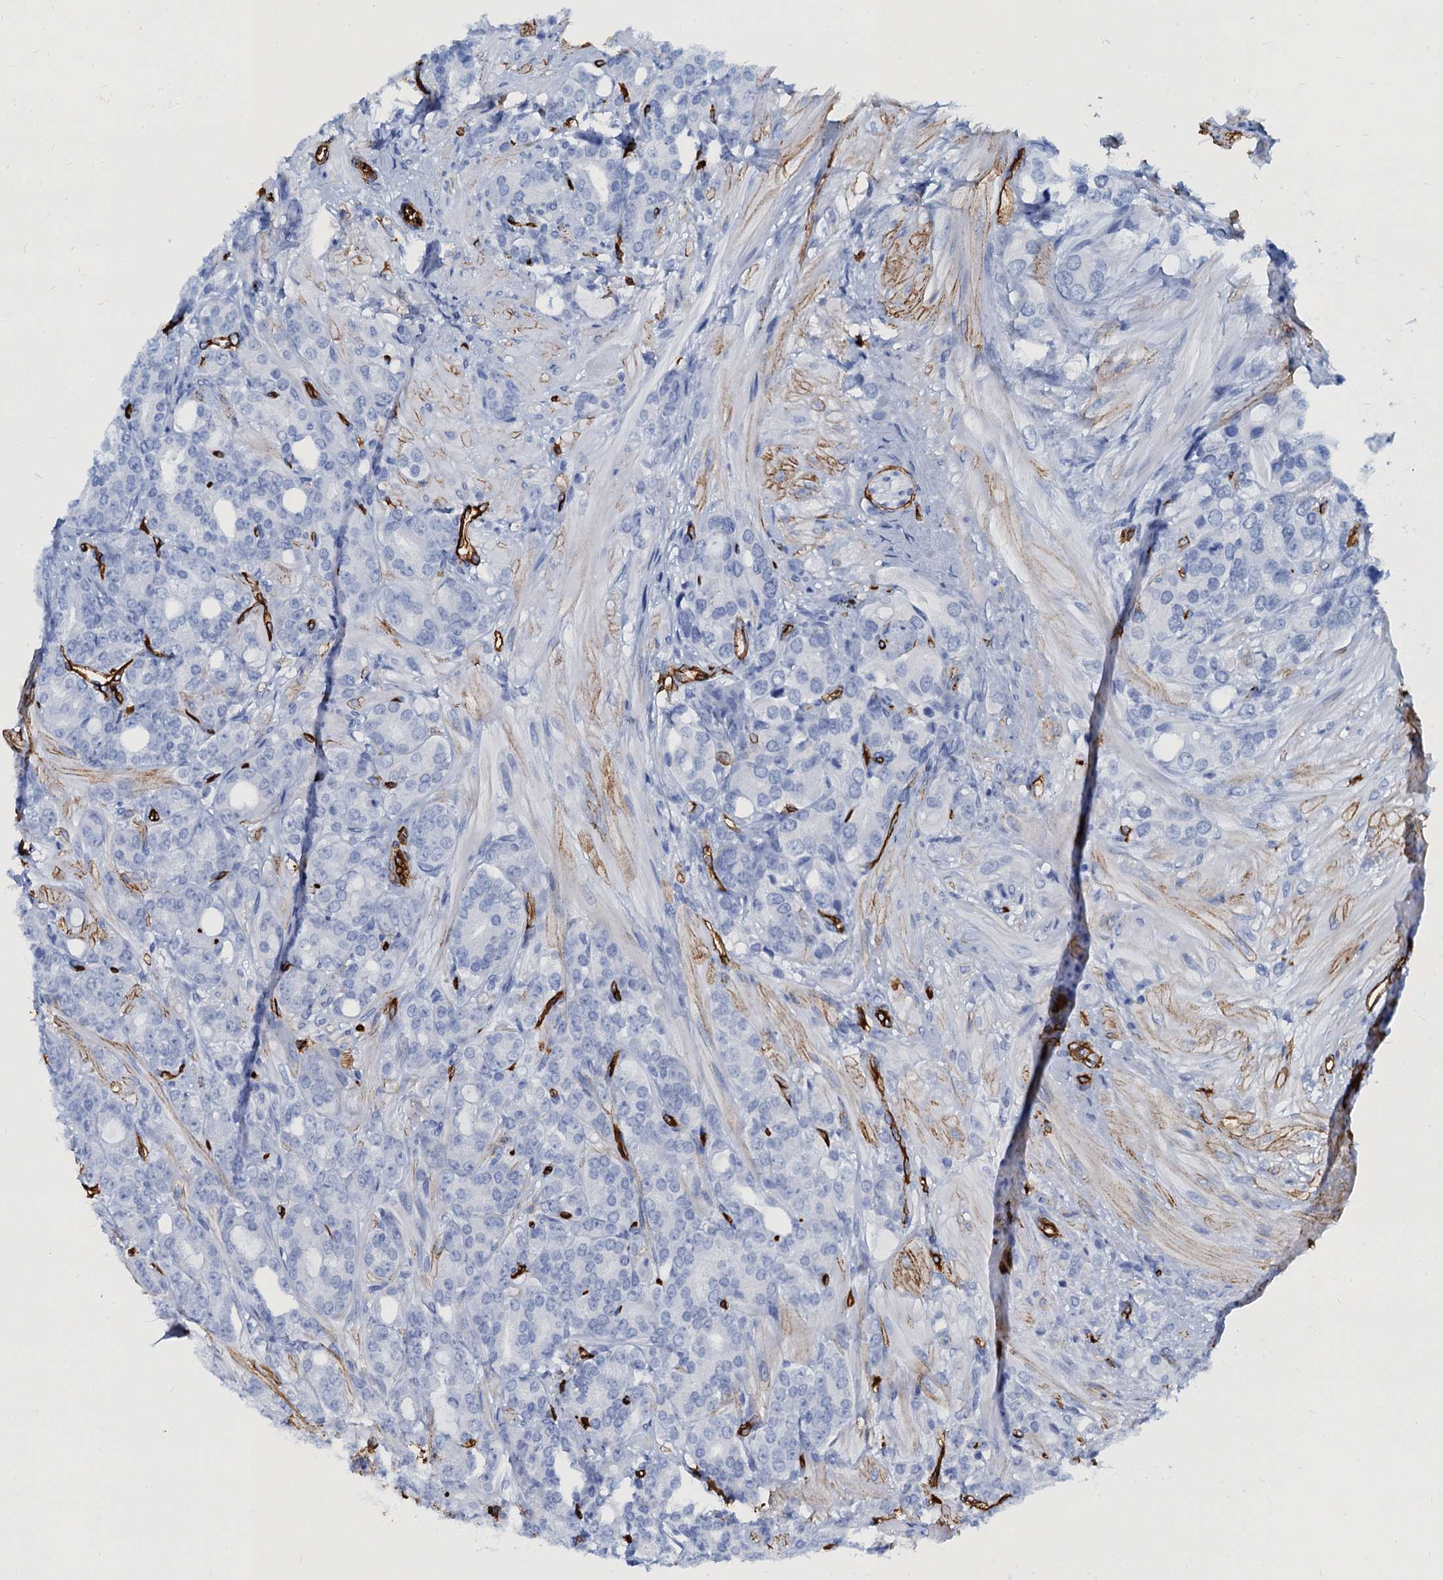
{"staining": {"intensity": "negative", "quantity": "none", "location": "none"}, "tissue": "prostate cancer", "cell_type": "Tumor cells", "image_type": "cancer", "snomed": [{"axis": "morphology", "description": "Adenocarcinoma, High grade"}, {"axis": "topography", "description": "Prostate"}], "caption": "The IHC photomicrograph has no significant positivity in tumor cells of prostate cancer (adenocarcinoma (high-grade)) tissue. (DAB immunohistochemistry visualized using brightfield microscopy, high magnification).", "gene": "CAVIN2", "patient": {"sex": "male", "age": 62}}